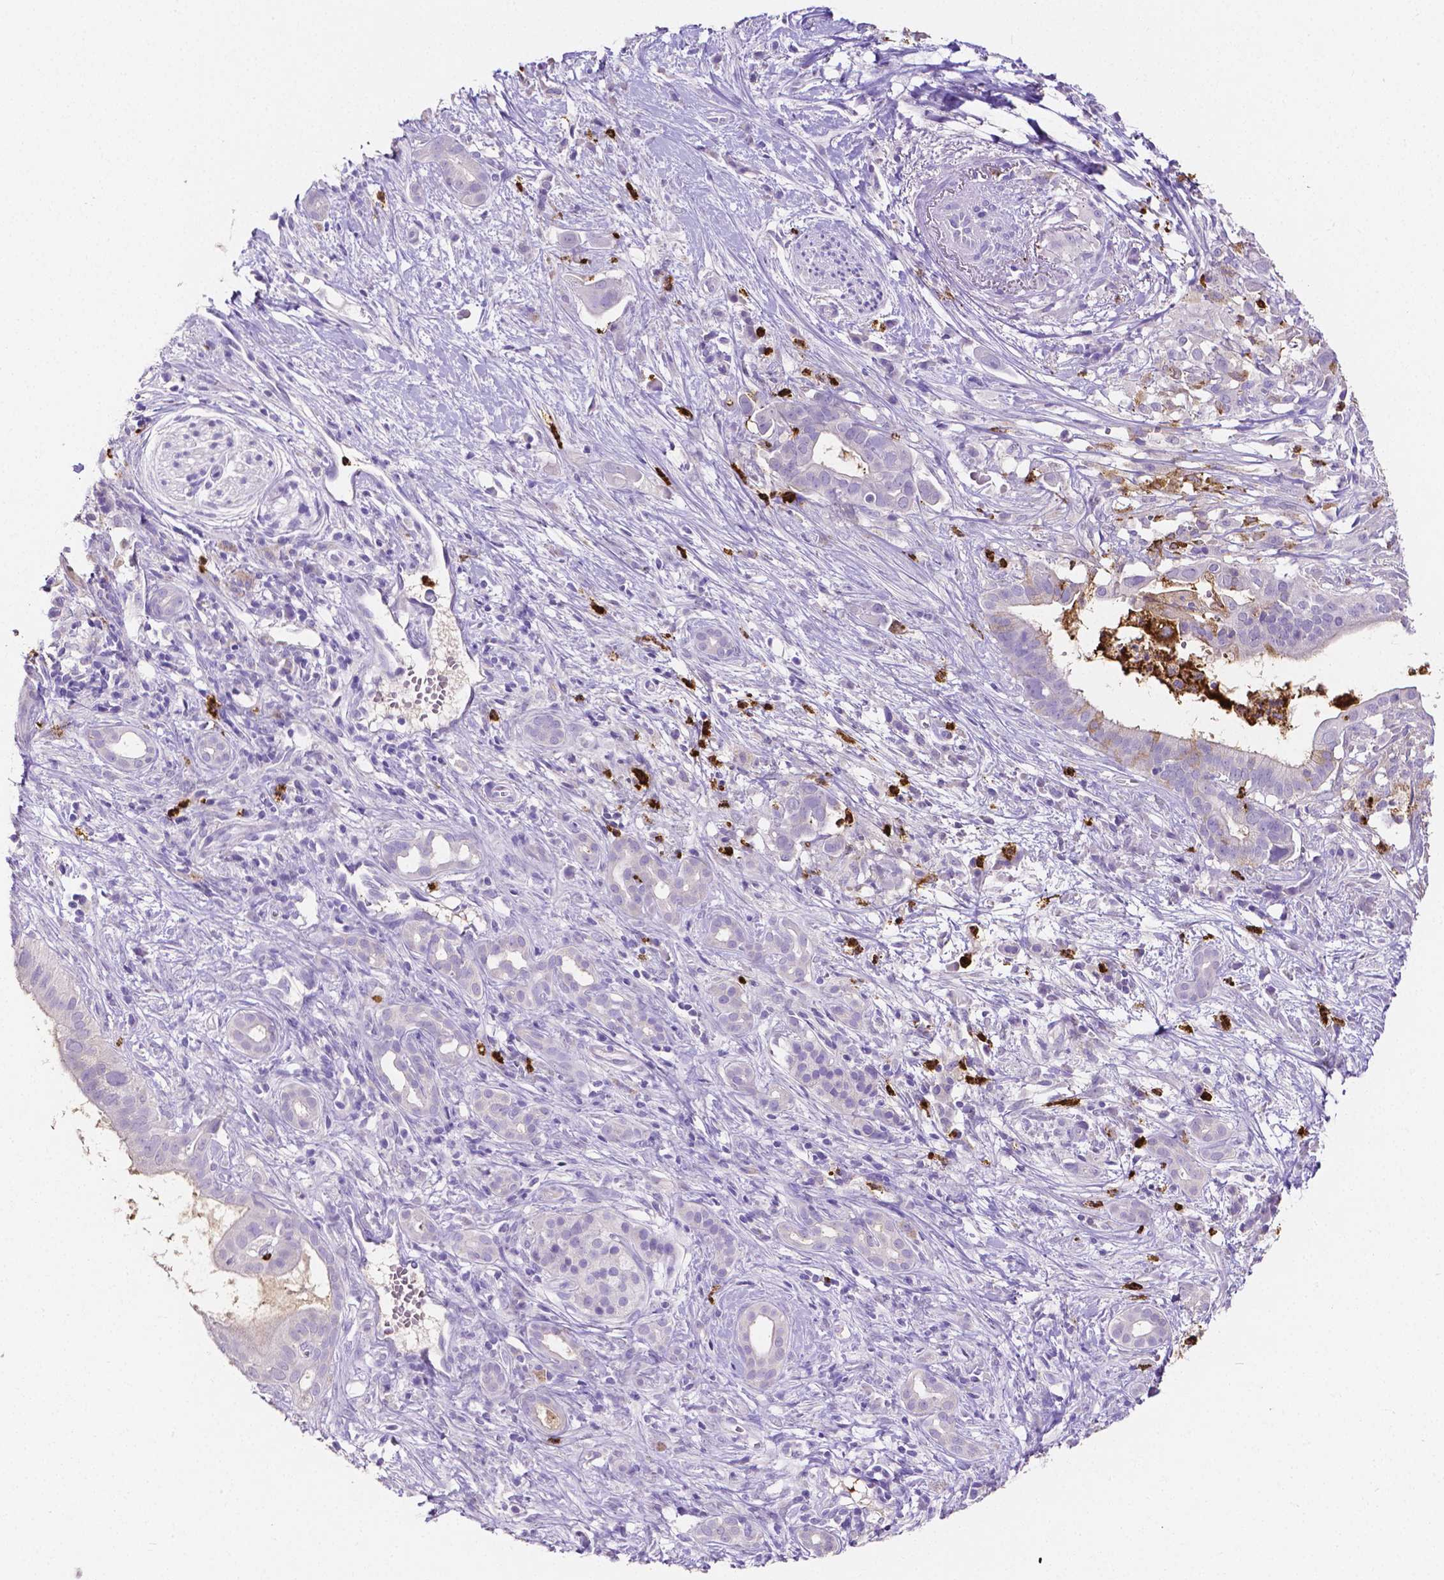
{"staining": {"intensity": "negative", "quantity": "none", "location": "none"}, "tissue": "pancreatic cancer", "cell_type": "Tumor cells", "image_type": "cancer", "snomed": [{"axis": "morphology", "description": "Adenocarcinoma, NOS"}, {"axis": "topography", "description": "Pancreas"}], "caption": "This is an immunohistochemistry histopathology image of human pancreatic adenocarcinoma. There is no positivity in tumor cells.", "gene": "MMP9", "patient": {"sex": "male", "age": 61}}